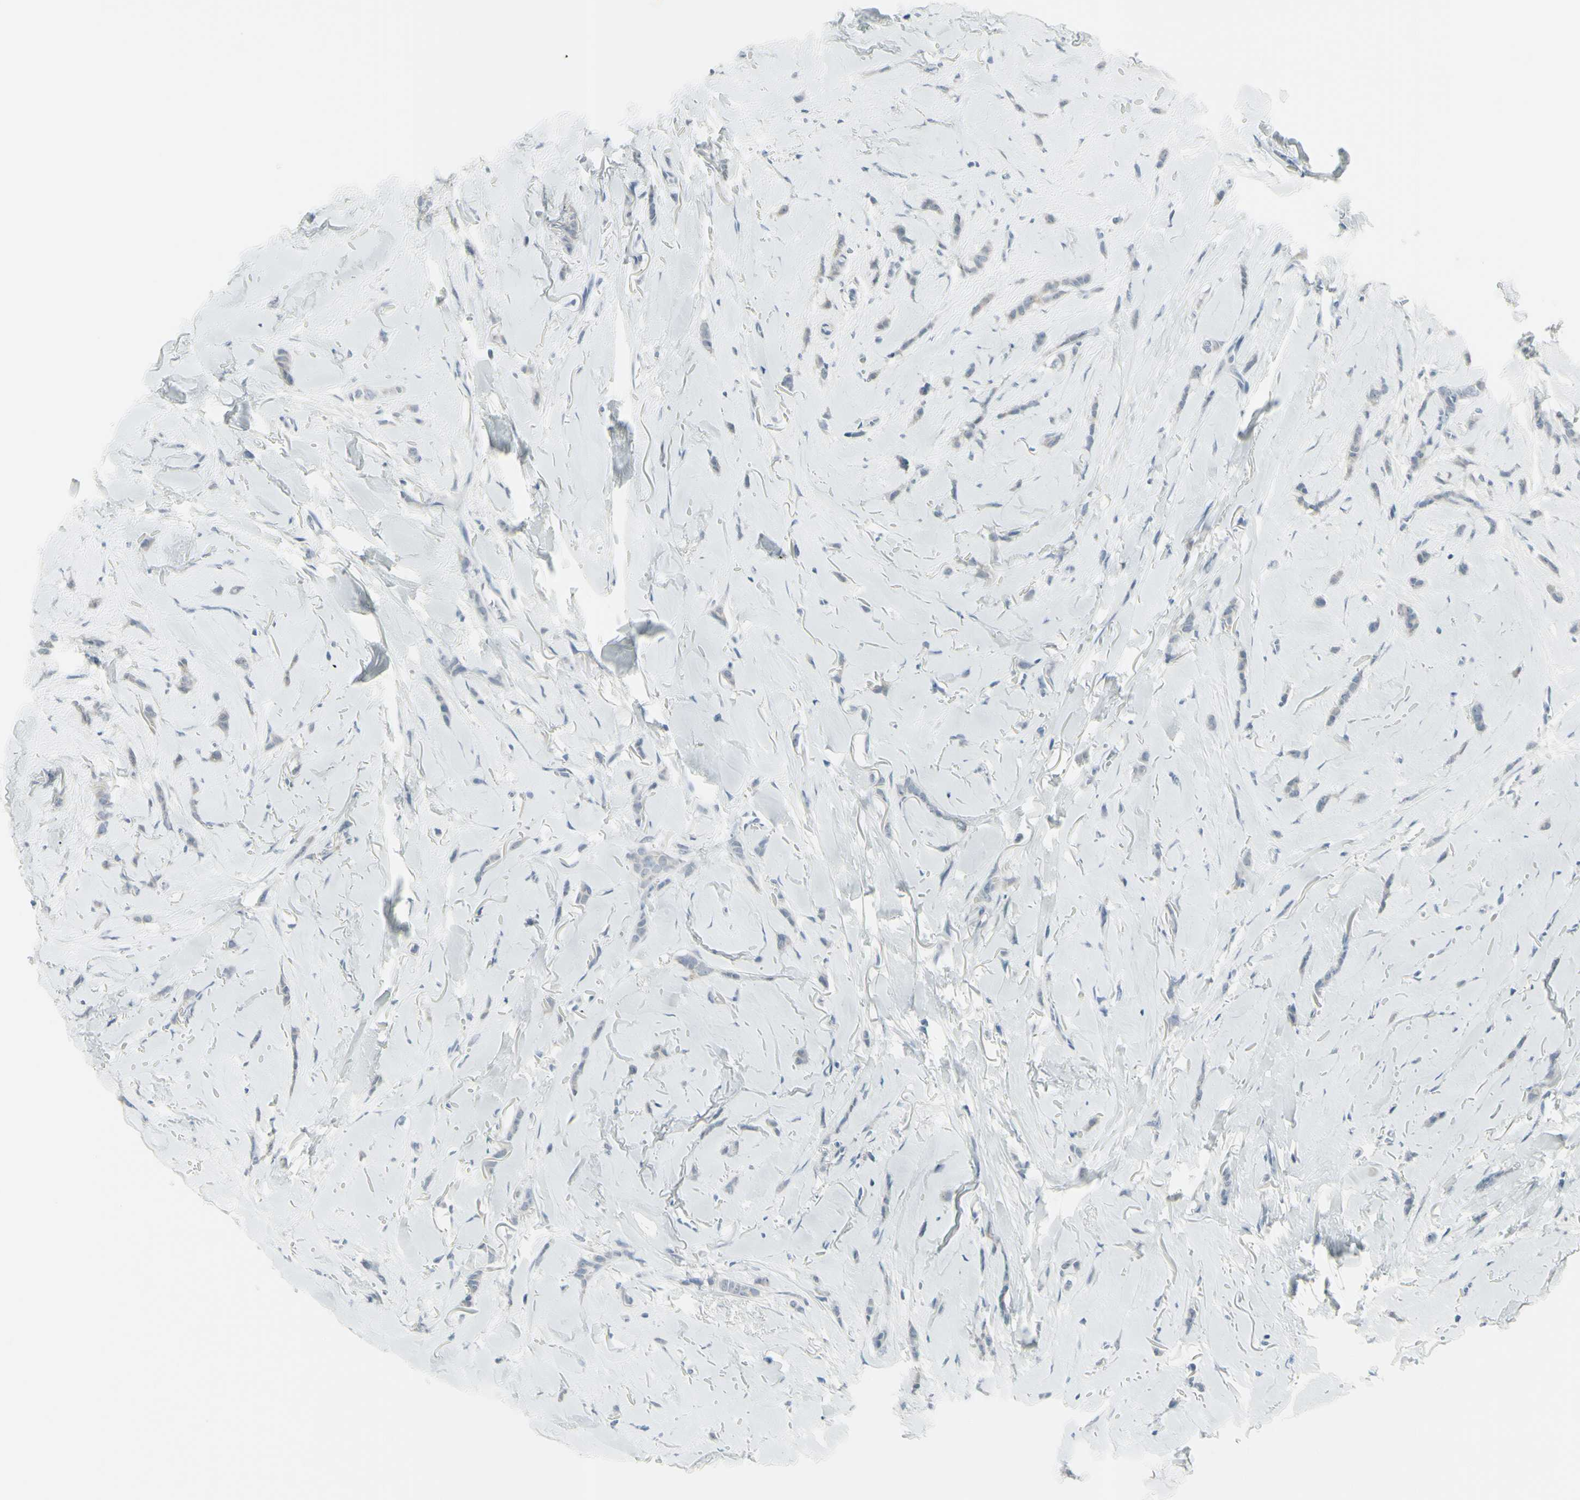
{"staining": {"intensity": "negative", "quantity": "none", "location": "none"}, "tissue": "breast cancer", "cell_type": "Tumor cells", "image_type": "cancer", "snomed": [{"axis": "morphology", "description": "Lobular carcinoma"}, {"axis": "topography", "description": "Skin"}, {"axis": "topography", "description": "Breast"}], "caption": "Immunohistochemistry micrograph of neoplastic tissue: human breast cancer (lobular carcinoma) stained with DAB shows no significant protein expression in tumor cells. The staining was performed using DAB (3,3'-diaminobenzidine) to visualize the protein expression in brown, while the nuclei were stained in blue with hematoxylin (Magnification: 20x).", "gene": "RAB3A", "patient": {"sex": "female", "age": 46}}